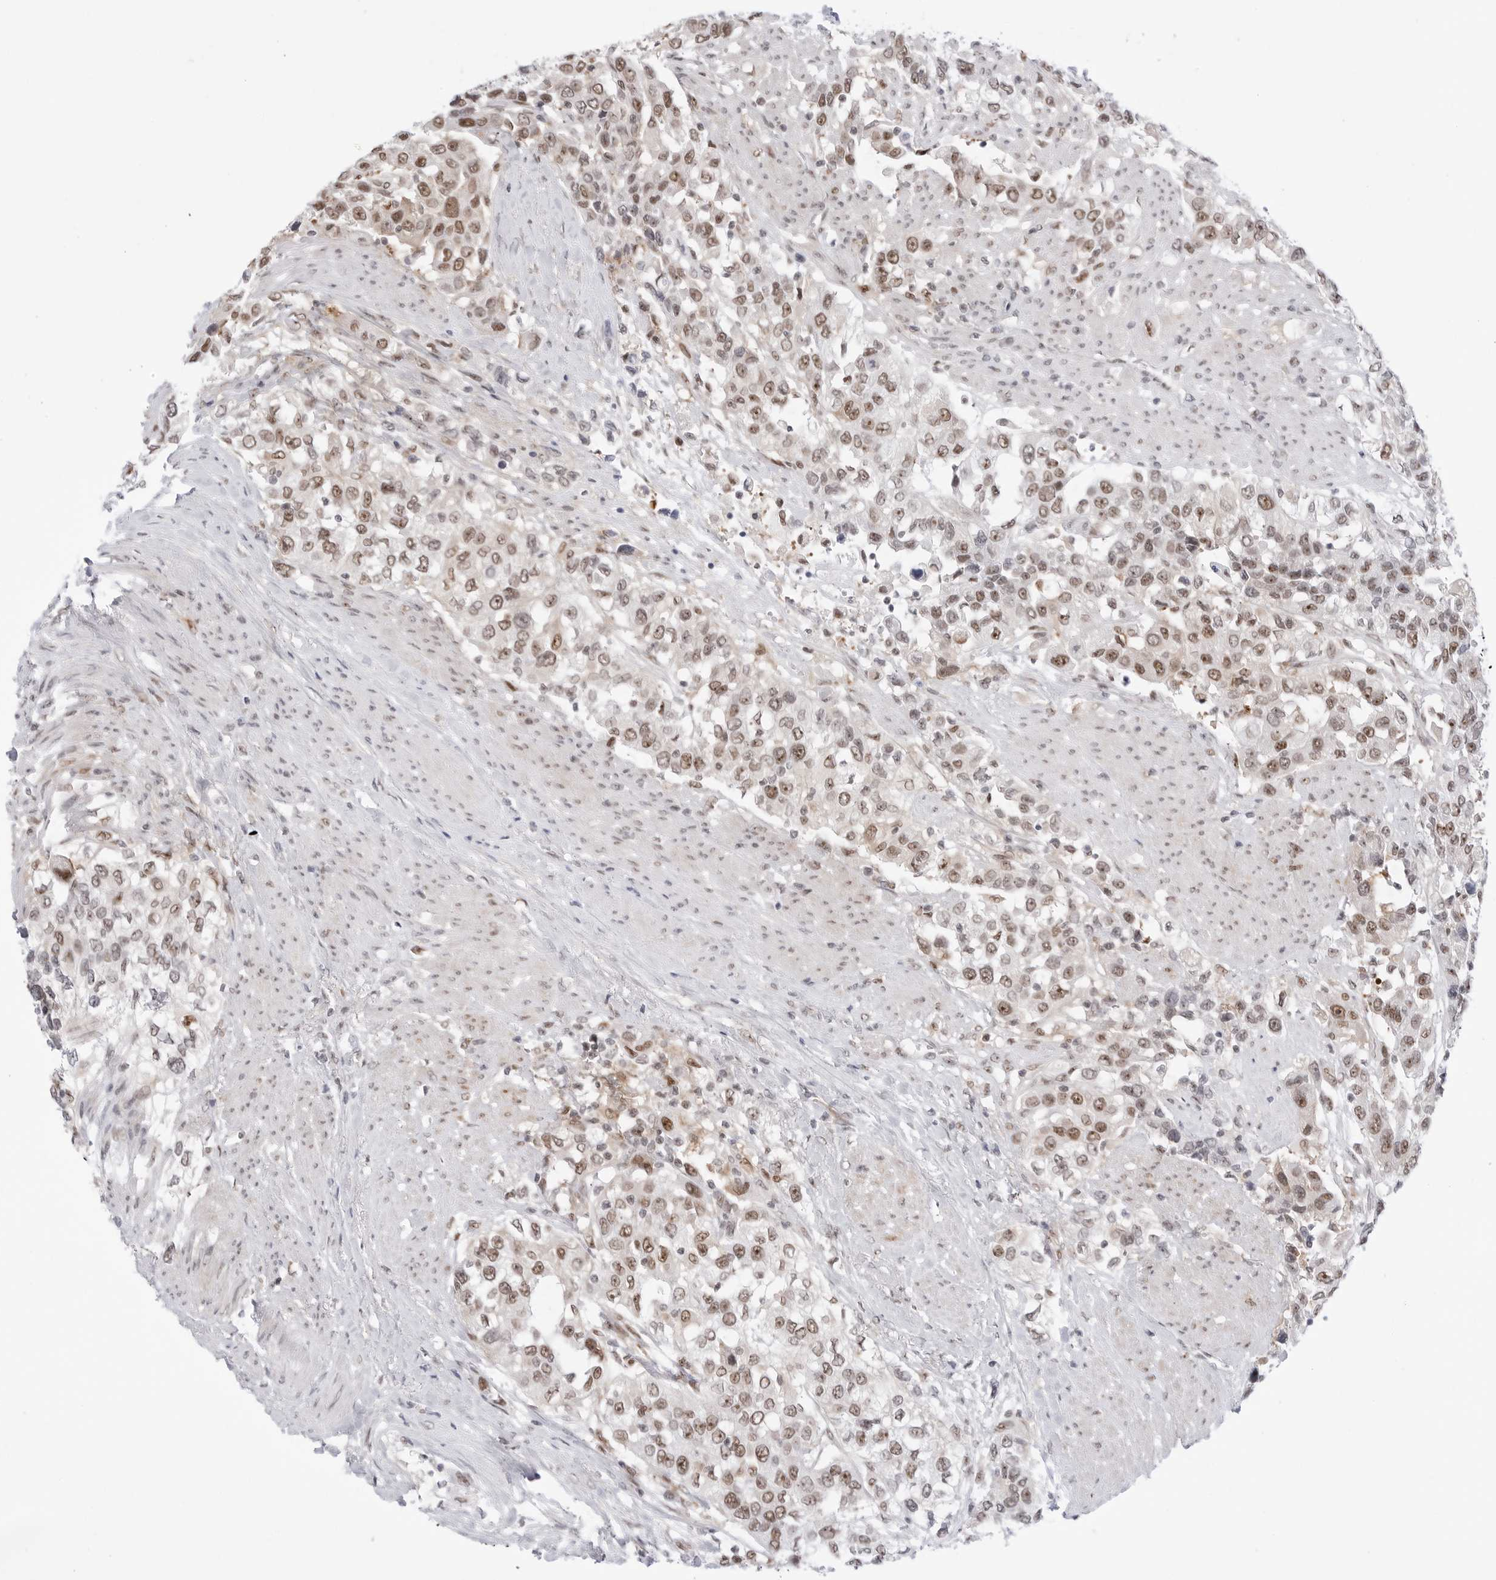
{"staining": {"intensity": "moderate", "quantity": ">75%", "location": "nuclear"}, "tissue": "urothelial cancer", "cell_type": "Tumor cells", "image_type": "cancer", "snomed": [{"axis": "morphology", "description": "Urothelial carcinoma, High grade"}, {"axis": "topography", "description": "Urinary bladder"}], "caption": "The immunohistochemical stain labels moderate nuclear expression in tumor cells of urothelial cancer tissue. Immunohistochemistry stains the protein of interest in brown and the nuclei are stained blue.", "gene": "C1orf162", "patient": {"sex": "female", "age": 80}}